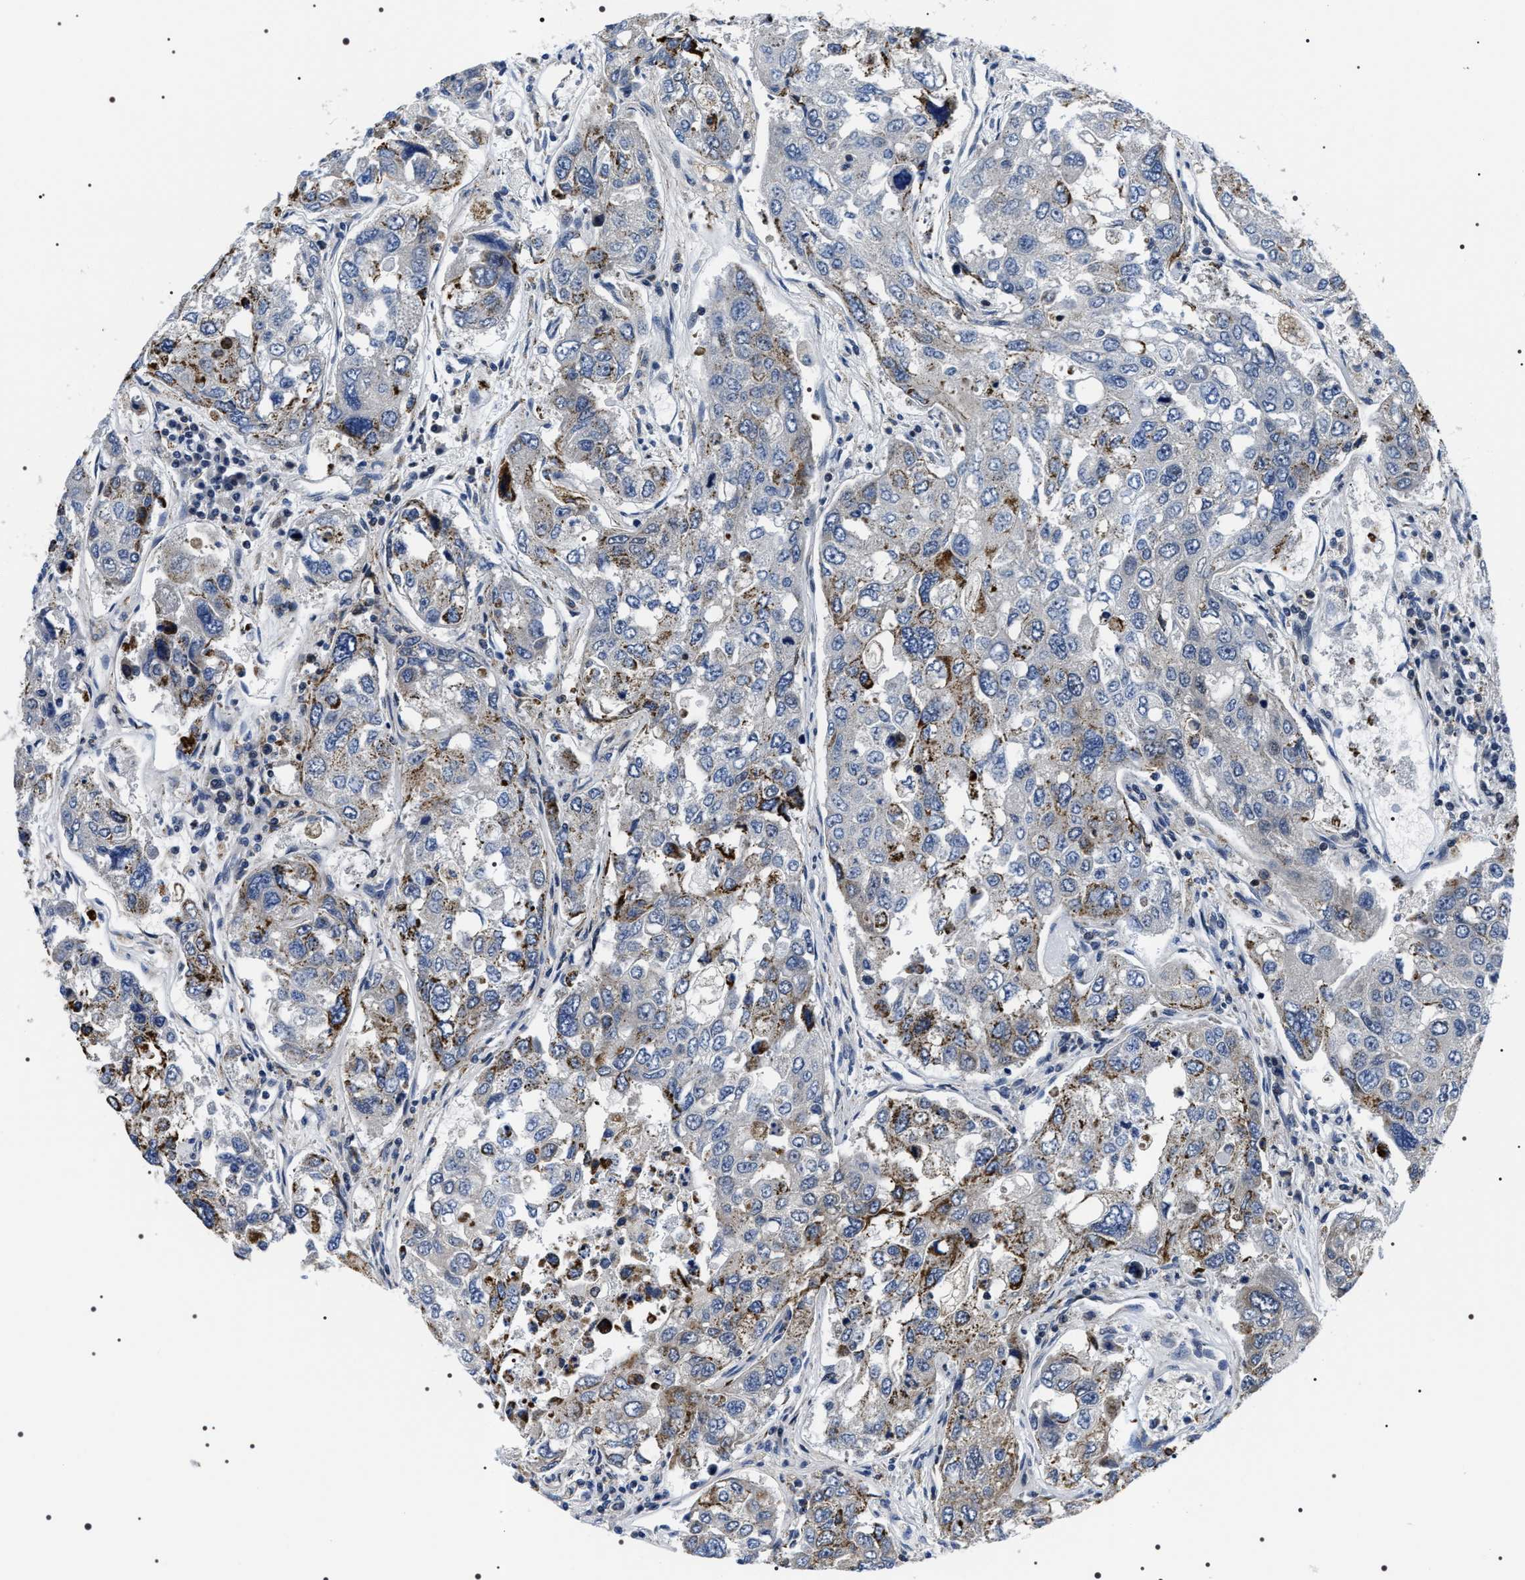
{"staining": {"intensity": "moderate", "quantity": "<25%", "location": "cytoplasmic/membranous"}, "tissue": "urothelial cancer", "cell_type": "Tumor cells", "image_type": "cancer", "snomed": [{"axis": "morphology", "description": "Urothelial carcinoma, High grade"}, {"axis": "topography", "description": "Lymph node"}, {"axis": "topography", "description": "Urinary bladder"}], "caption": "Immunohistochemistry image of human urothelial cancer stained for a protein (brown), which demonstrates low levels of moderate cytoplasmic/membranous positivity in about <25% of tumor cells.", "gene": "NTMT1", "patient": {"sex": "male", "age": 51}}